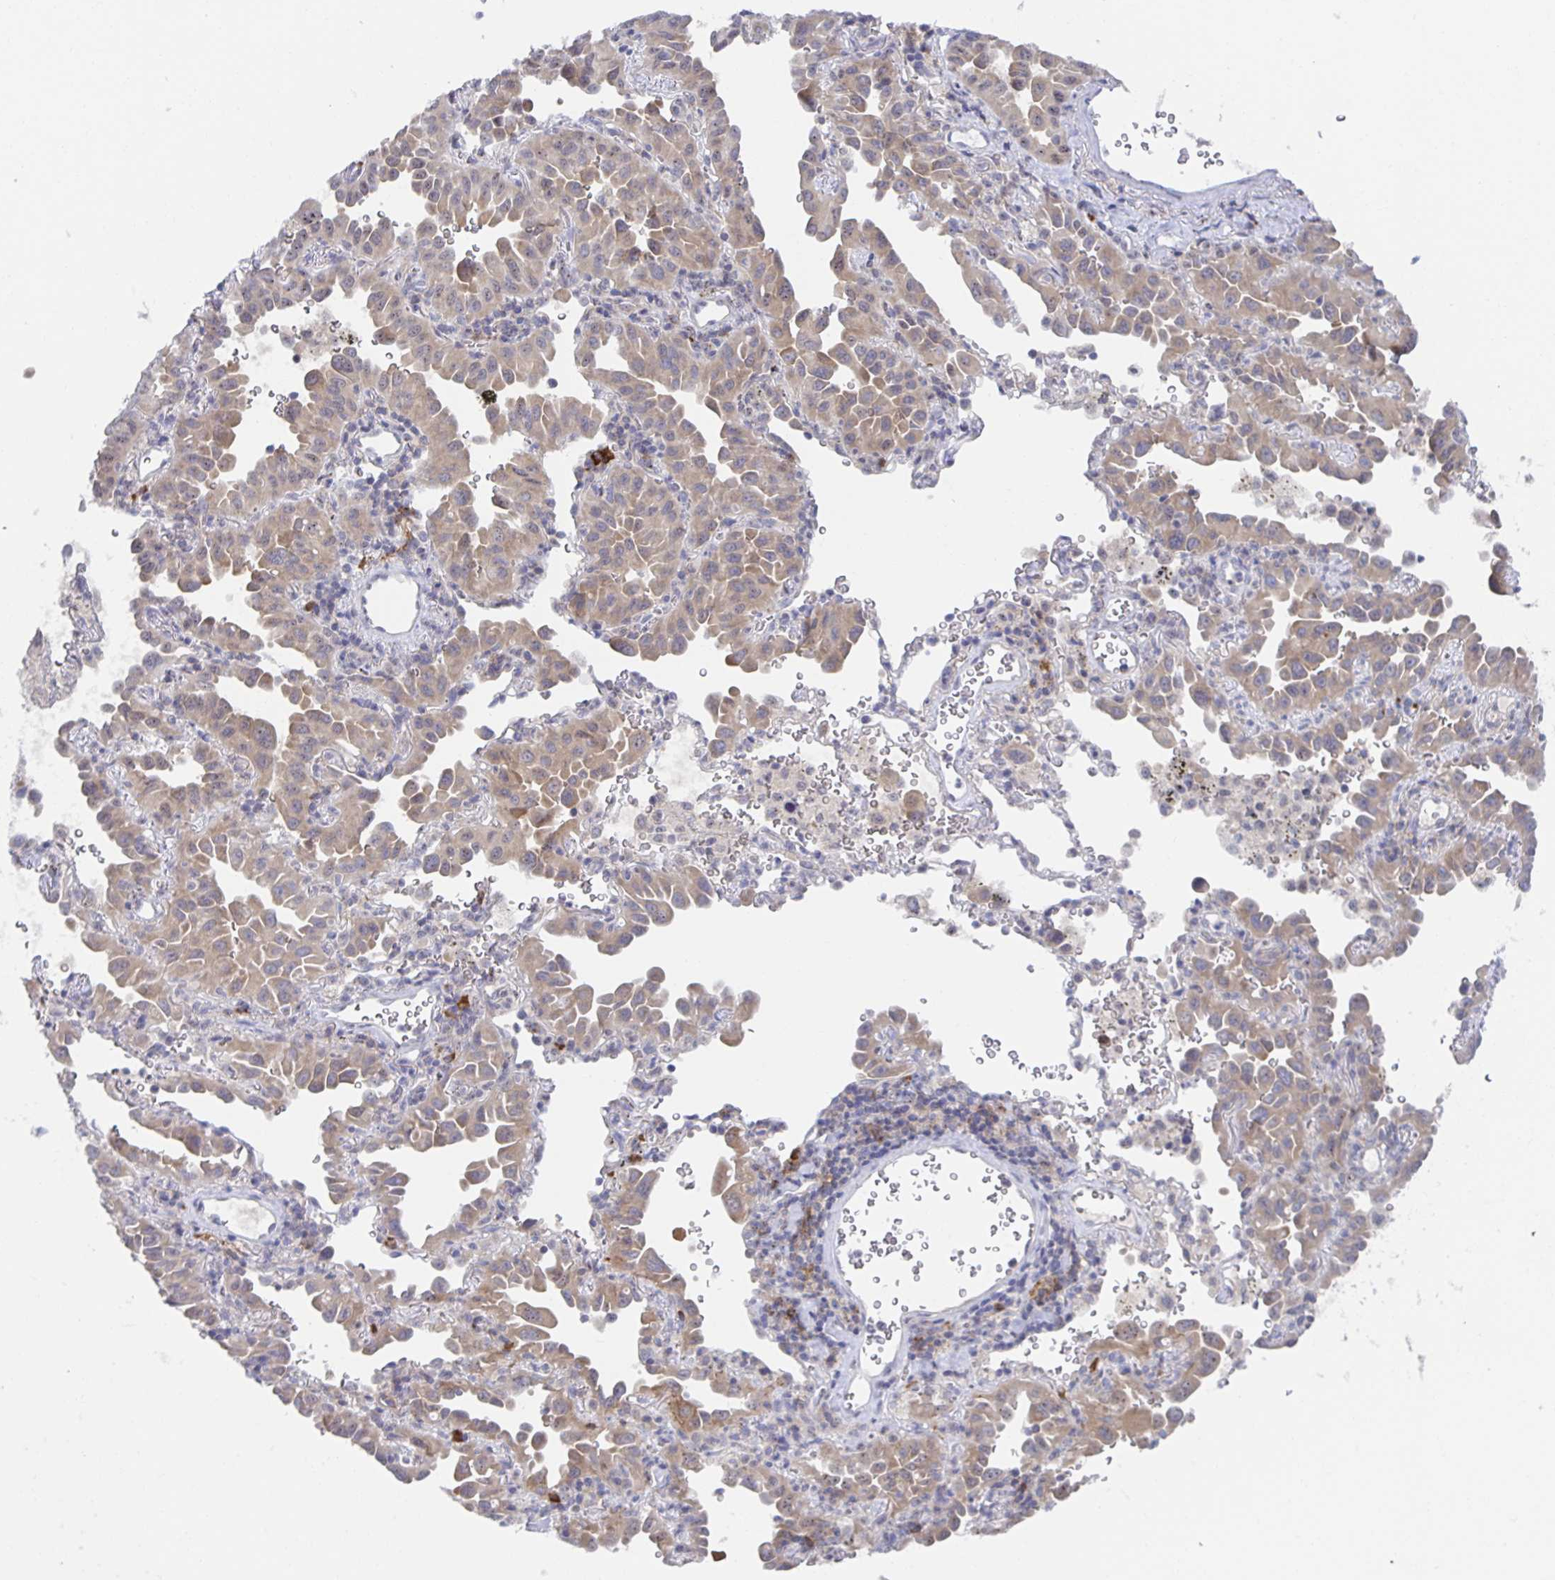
{"staining": {"intensity": "weak", "quantity": ">75%", "location": "cytoplasmic/membranous"}, "tissue": "lung cancer", "cell_type": "Tumor cells", "image_type": "cancer", "snomed": [{"axis": "morphology", "description": "Adenocarcinoma, NOS"}, {"axis": "topography", "description": "Lung"}], "caption": "A histopathology image of adenocarcinoma (lung) stained for a protein demonstrates weak cytoplasmic/membranous brown staining in tumor cells.", "gene": "BAD", "patient": {"sex": "male", "age": 68}}